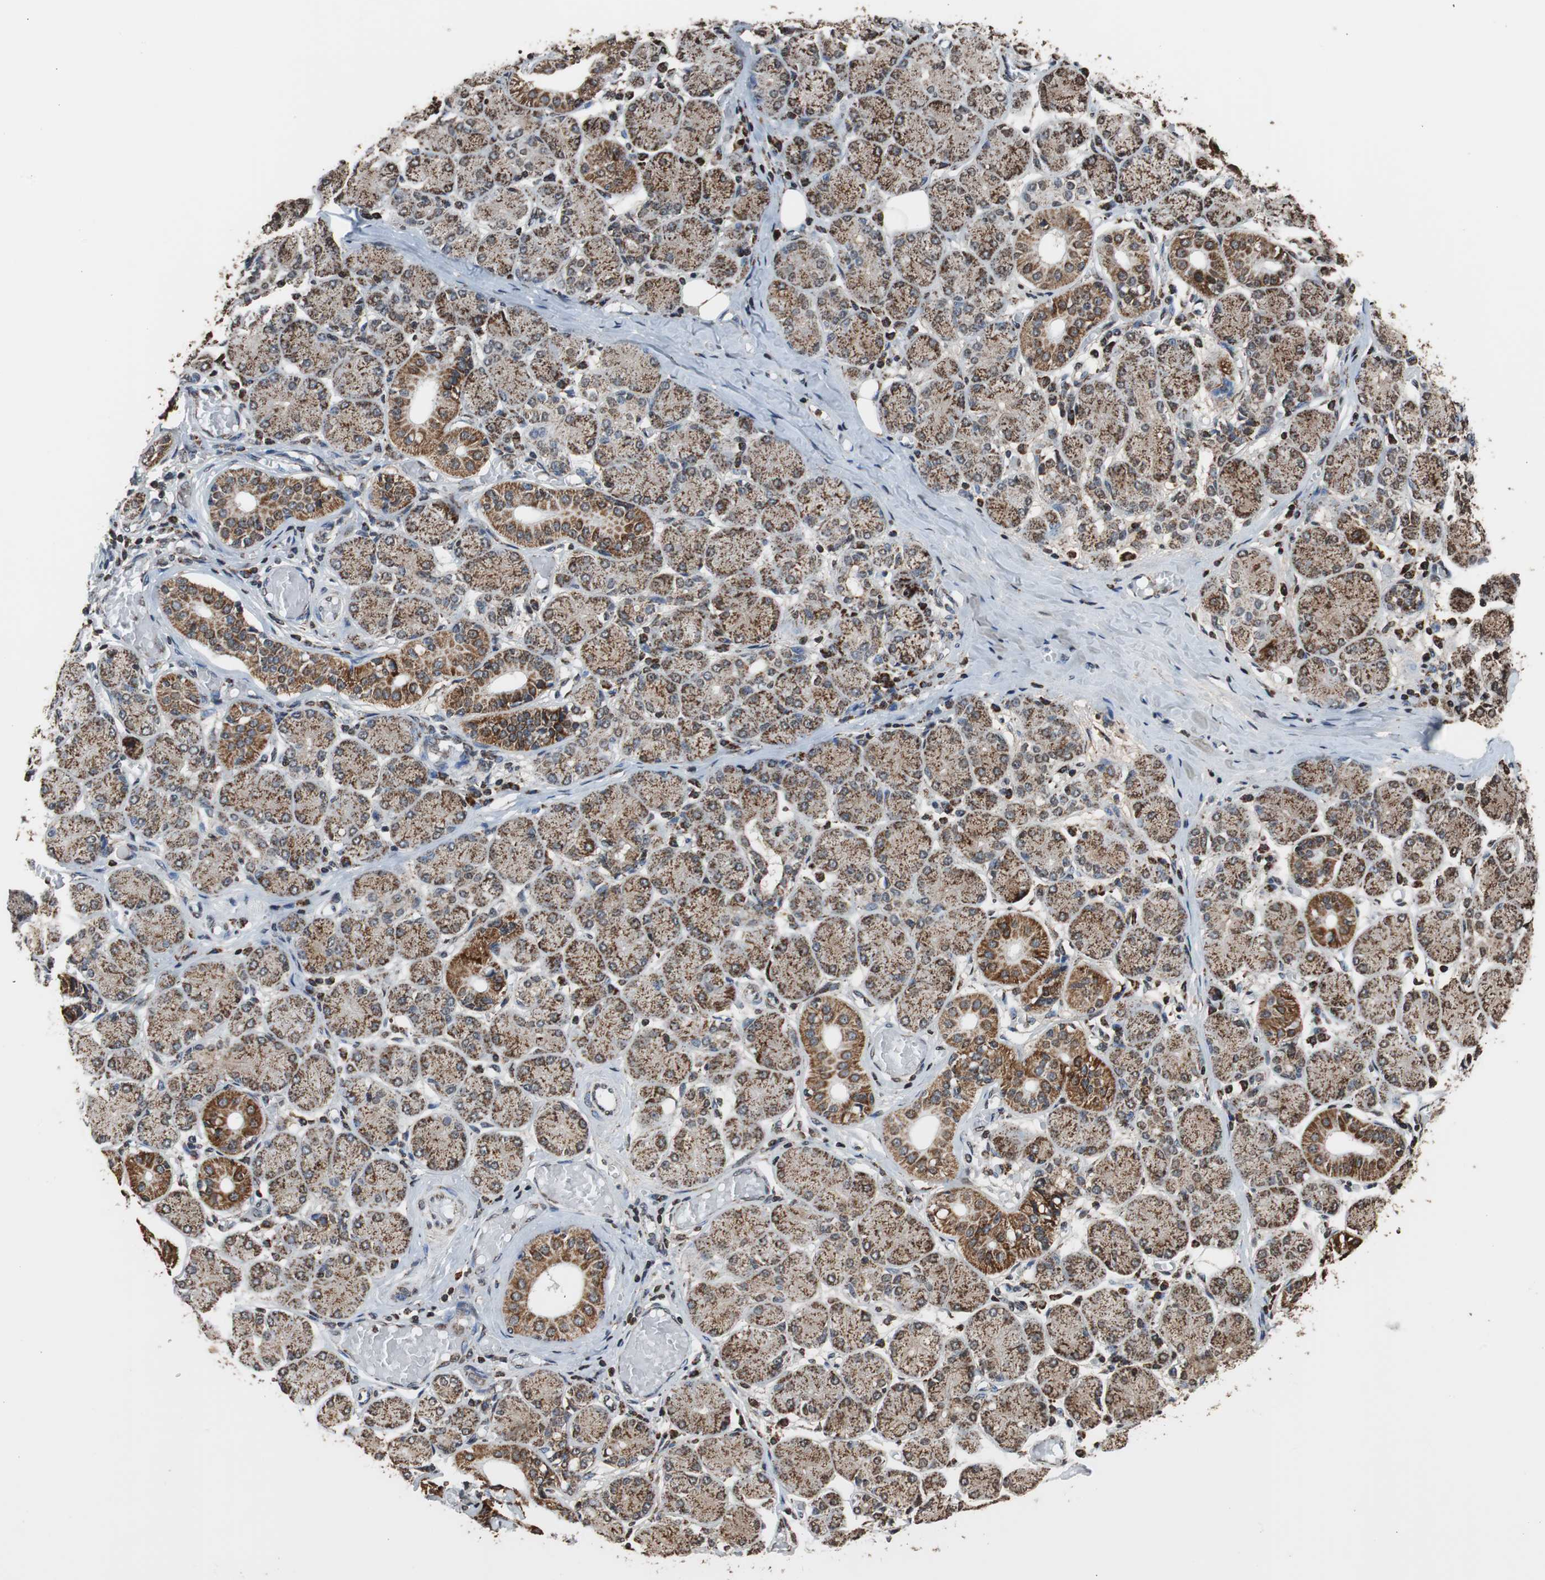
{"staining": {"intensity": "strong", "quantity": ">75%", "location": "cytoplasmic/membranous"}, "tissue": "salivary gland", "cell_type": "Glandular cells", "image_type": "normal", "snomed": [{"axis": "morphology", "description": "Normal tissue, NOS"}, {"axis": "topography", "description": "Salivary gland"}], "caption": "High-power microscopy captured an immunohistochemistry (IHC) histopathology image of normal salivary gland, revealing strong cytoplasmic/membranous positivity in about >75% of glandular cells. (DAB IHC with brightfield microscopy, high magnification).", "gene": "HSPA9", "patient": {"sex": "female", "age": 24}}